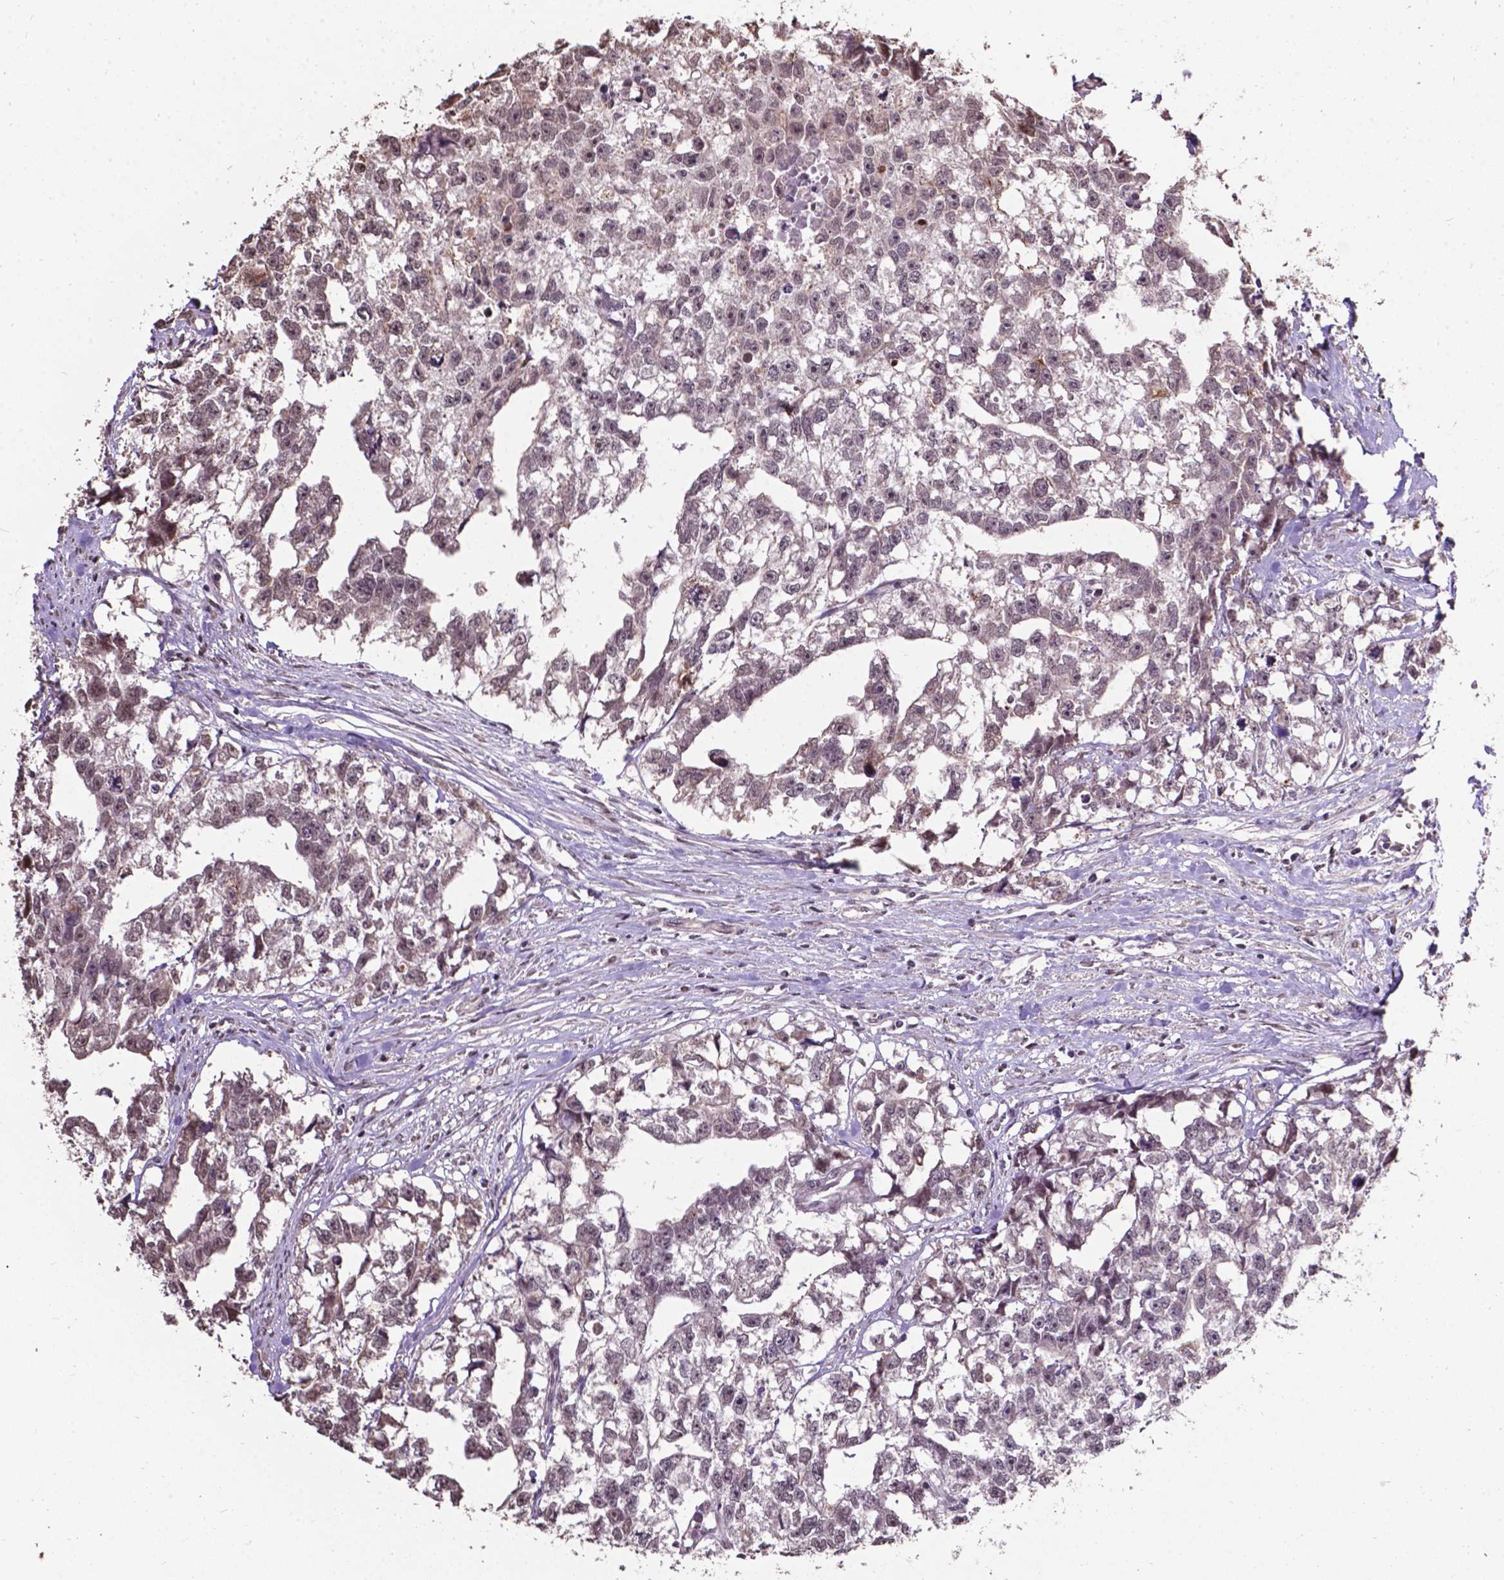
{"staining": {"intensity": "weak", "quantity": "<25%", "location": "nuclear"}, "tissue": "testis cancer", "cell_type": "Tumor cells", "image_type": "cancer", "snomed": [{"axis": "morphology", "description": "Carcinoma, Embryonal, NOS"}, {"axis": "morphology", "description": "Teratoma, malignant, NOS"}, {"axis": "topography", "description": "Testis"}], "caption": "Immunohistochemical staining of testis cancer (embryonal carcinoma) displays no significant staining in tumor cells.", "gene": "GLRA2", "patient": {"sex": "male", "age": 44}}